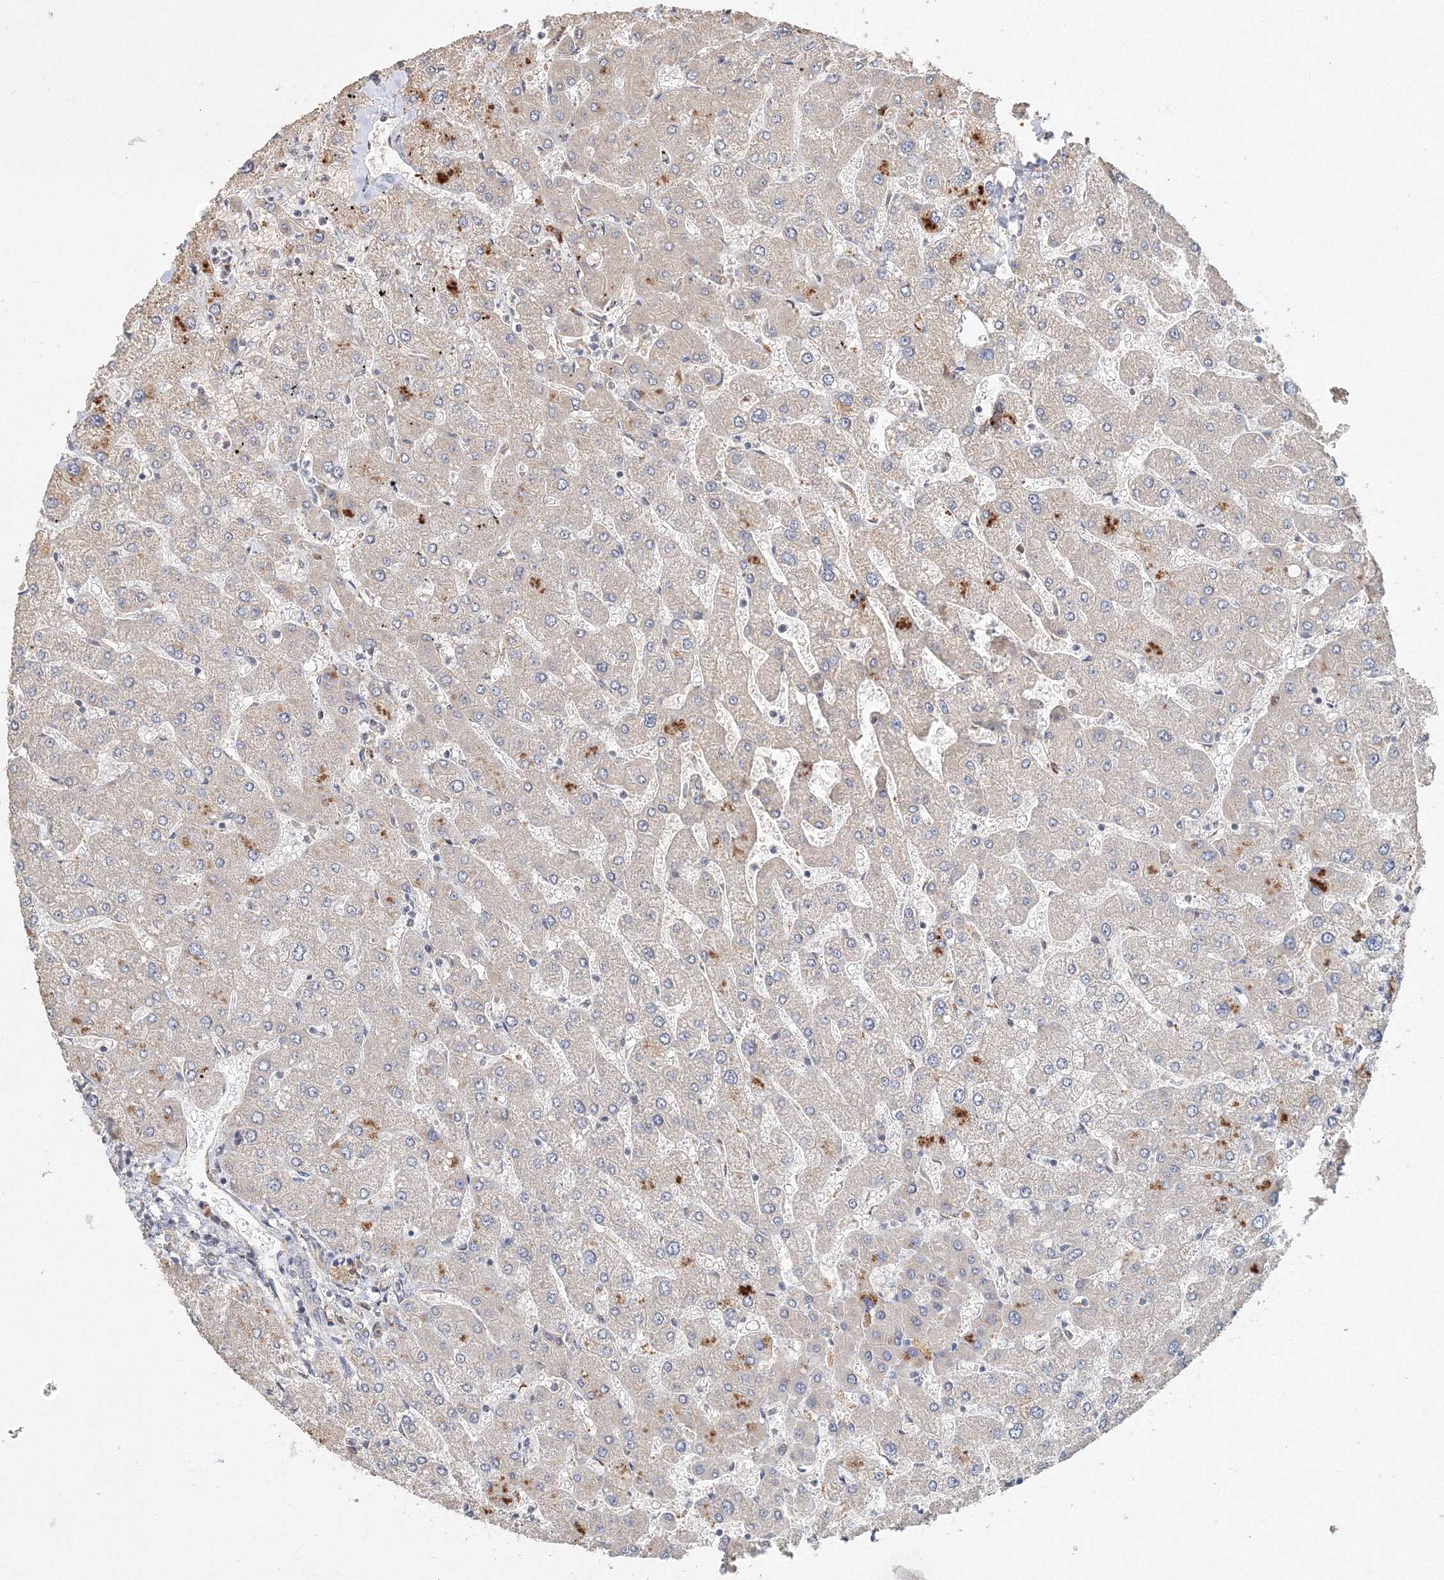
{"staining": {"intensity": "negative", "quantity": "none", "location": "none"}, "tissue": "liver", "cell_type": "Cholangiocytes", "image_type": "normal", "snomed": [{"axis": "morphology", "description": "Normal tissue, NOS"}, {"axis": "topography", "description": "Liver"}], "caption": "DAB (3,3'-diaminobenzidine) immunohistochemical staining of unremarkable liver demonstrates no significant expression in cholangiocytes. (IHC, brightfield microscopy, high magnification).", "gene": "NALF2", "patient": {"sex": "male", "age": 55}}